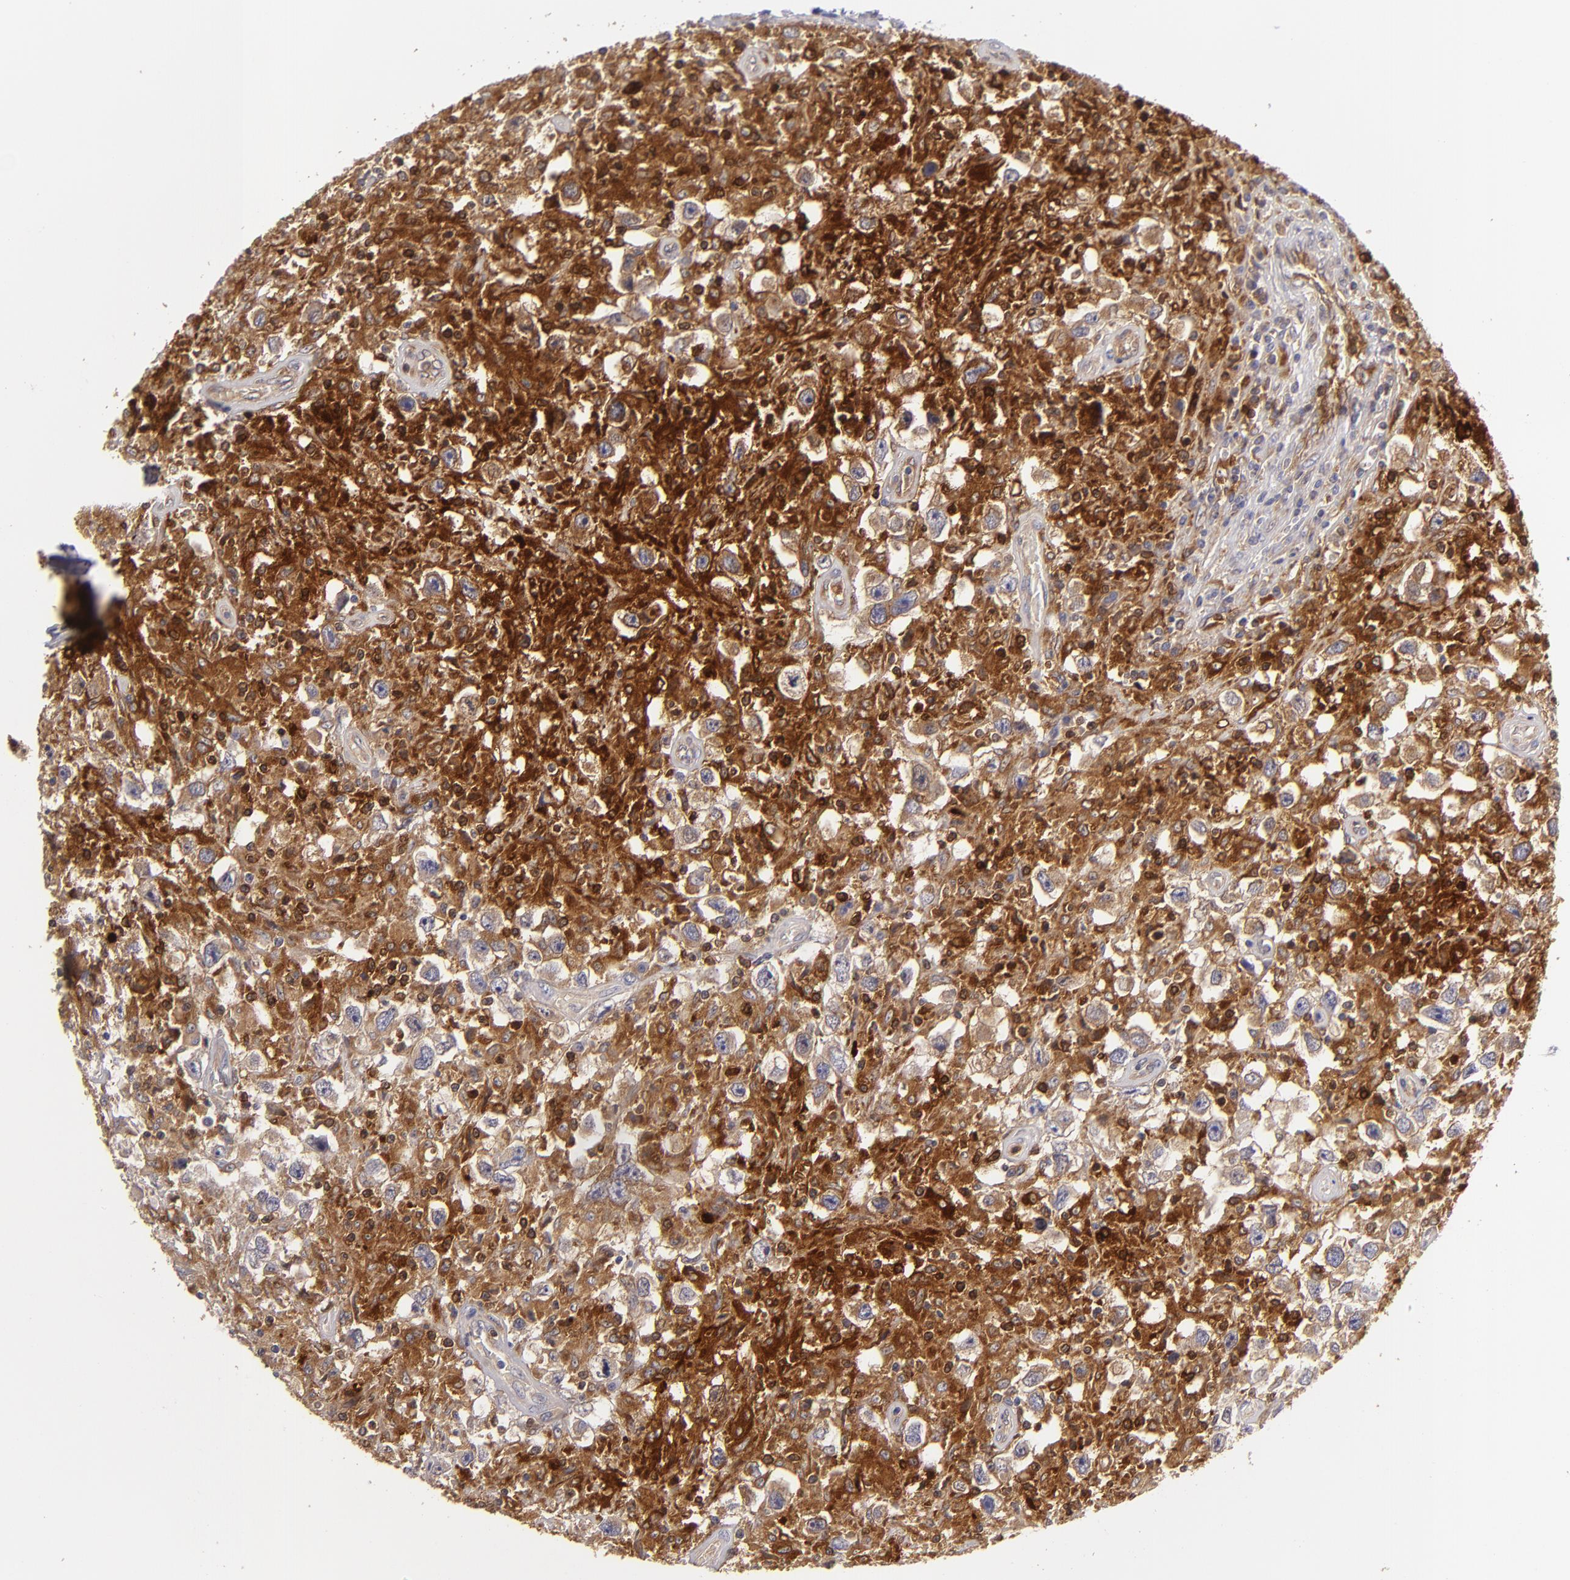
{"staining": {"intensity": "strong", "quantity": ">75%", "location": "cytoplasmic/membranous"}, "tissue": "testis cancer", "cell_type": "Tumor cells", "image_type": "cancer", "snomed": [{"axis": "morphology", "description": "Seminoma, NOS"}, {"axis": "topography", "description": "Testis"}], "caption": "Strong cytoplasmic/membranous expression for a protein is appreciated in approximately >75% of tumor cells of testis cancer using immunohistochemistry (IHC).", "gene": "MMP10", "patient": {"sex": "male", "age": 34}}